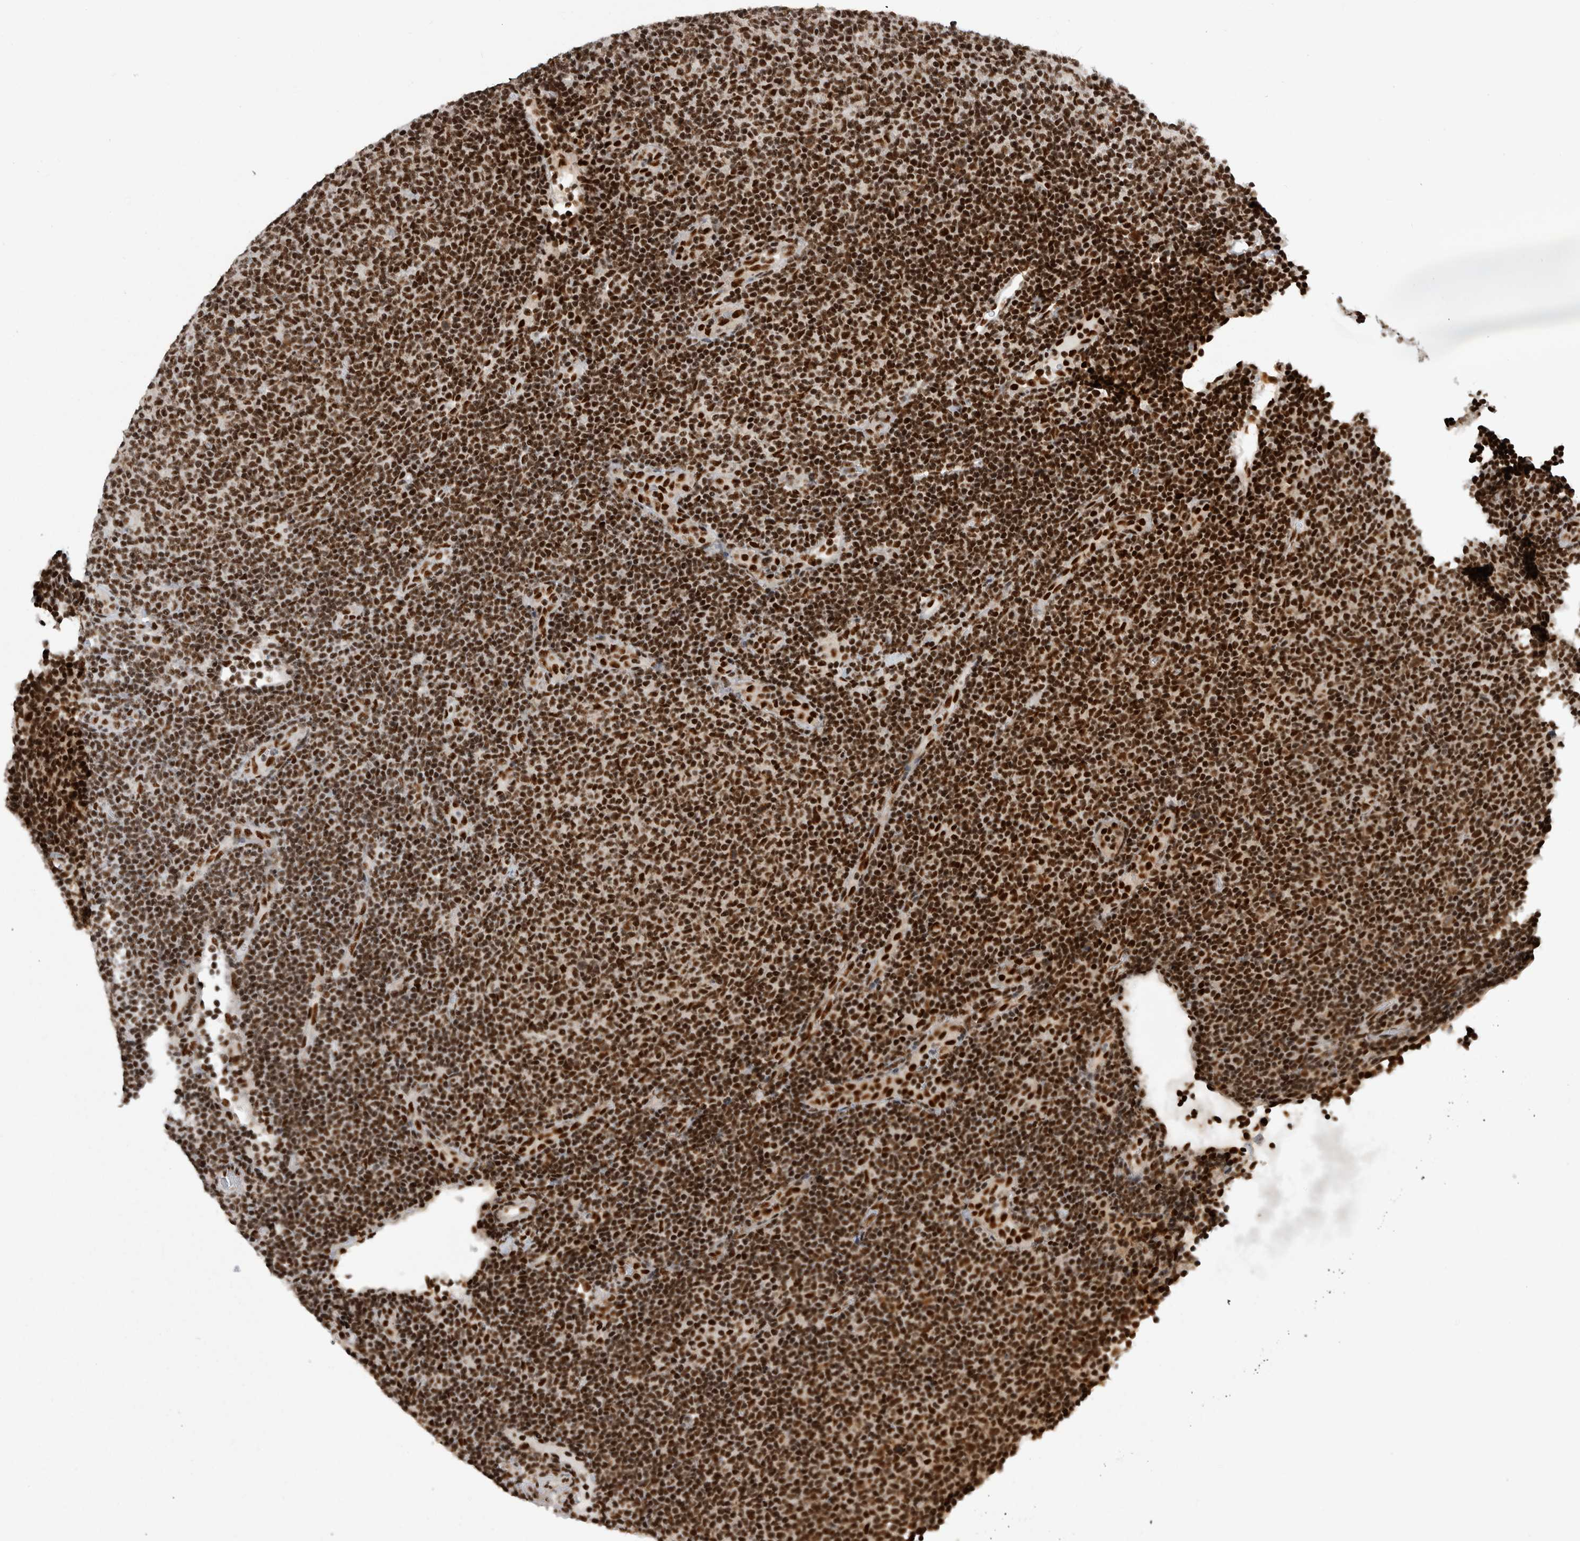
{"staining": {"intensity": "strong", "quantity": ">75%", "location": "nuclear"}, "tissue": "lymphoma", "cell_type": "Tumor cells", "image_type": "cancer", "snomed": [{"axis": "morphology", "description": "Malignant lymphoma, non-Hodgkin's type, Low grade"}, {"axis": "topography", "description": "Lymph node"}], "caption": "Immunohistochemistry (IHC) image of malignant lymphoma, non-Hodgkin's type (low-grade) stained for a protein (brown), which displays high levels of strong nuclear staining in approximately >75% of tumor cells.", "gene": "ZSCAN2", "patient": {"sex": "male", "age": 66}}